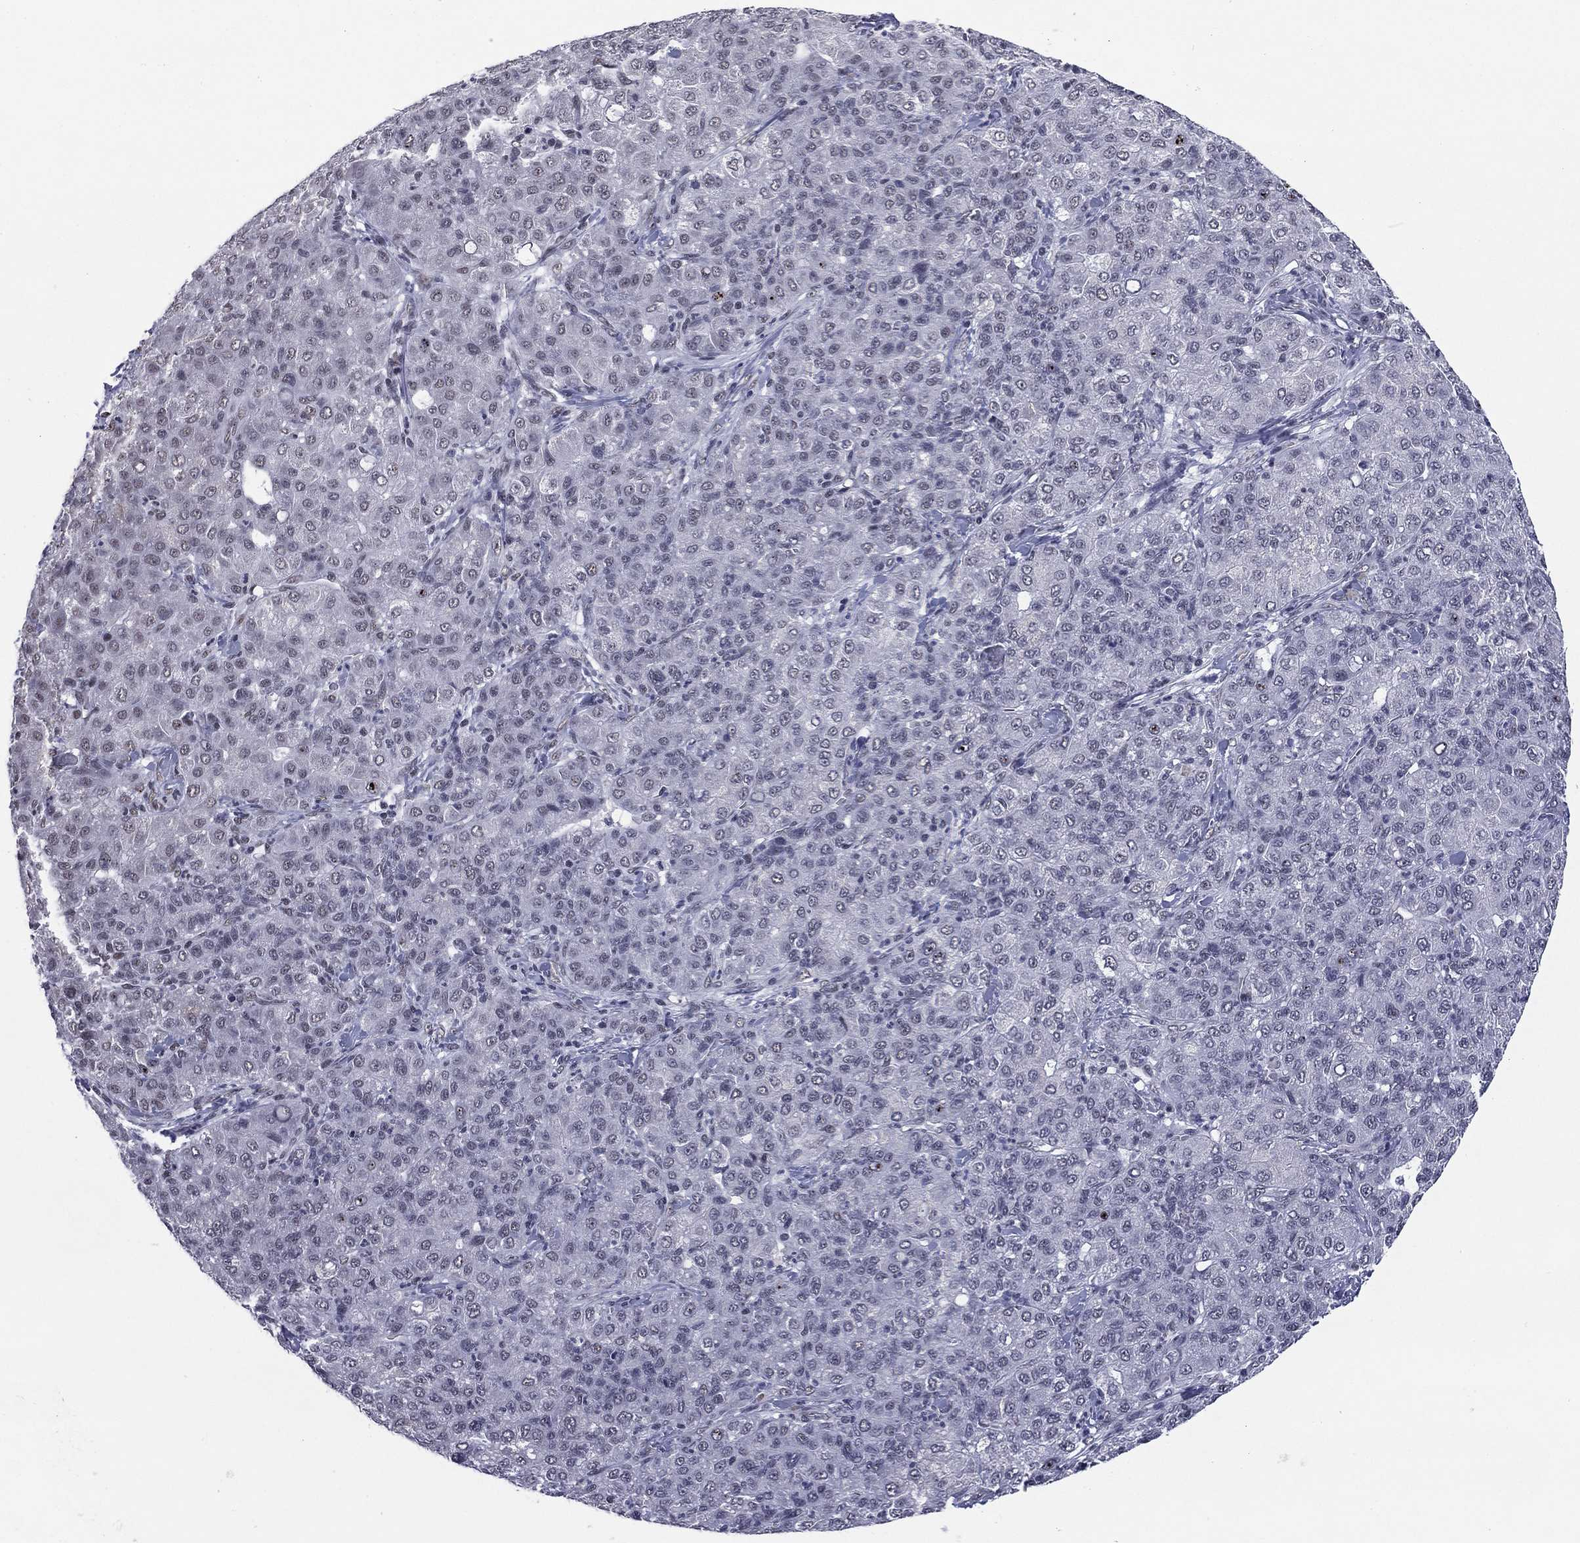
{"staining": {"intensity": "weak", "quantity": "<25%", "location": "nuclear"}, "tissue": "liver cancer", "cell_type": "Tumor cells", "image_type": "cancer", "snomed": [{"axis": "morphology", "description": "Carcinoma, Hepatocellular, NOS"}, {"axis": "topography", "description": "Liver"}], "caption": "IHC of human liver cancer shows no positivity in tumor cells.", "gene": "ETV5", "patient": {"sex": "male", "age": 65}}